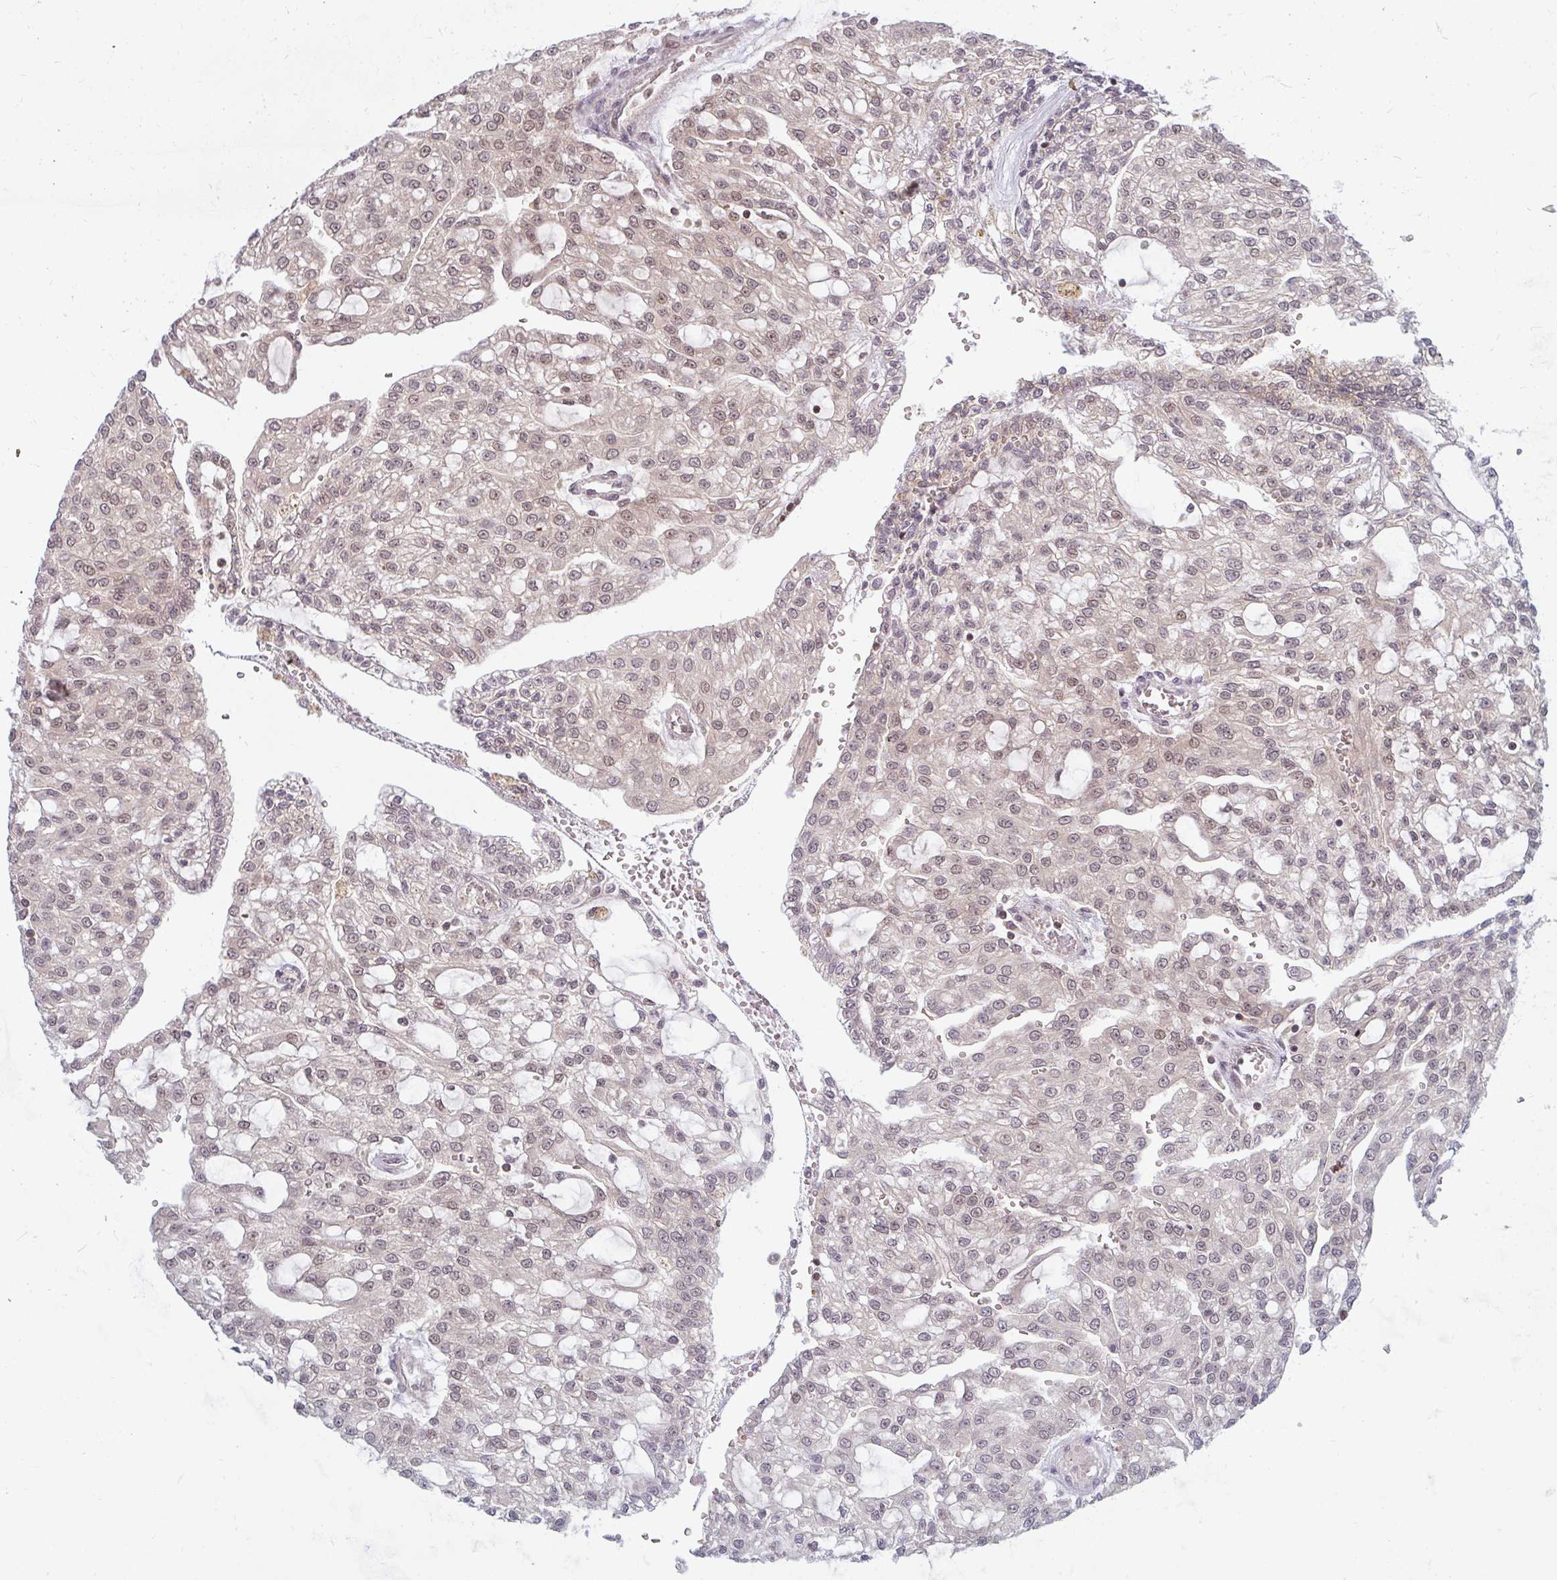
{"staining": {"intensity": "weak", "quantity": "25%-75%", "location": "cytoplasmic/membranous,nuclear"}, "tissue": "renal cancer", "cell_type": "Tumor cells", "image_type": "cancer", "snomed": [{"axis": "morphology", "description": "Adenocarcinoma, NOS"}, {"axis": "topography", "description": "Kidney"}], "caption": "A low amount of weak cytoplasmic/membranous and nuclear positivity is present in approximately 25%-75% of tumor cells in renal adenocarcinoma tissue.", "gene": "GTF3C6", "patient": {"sex": "male", "age": 63}}